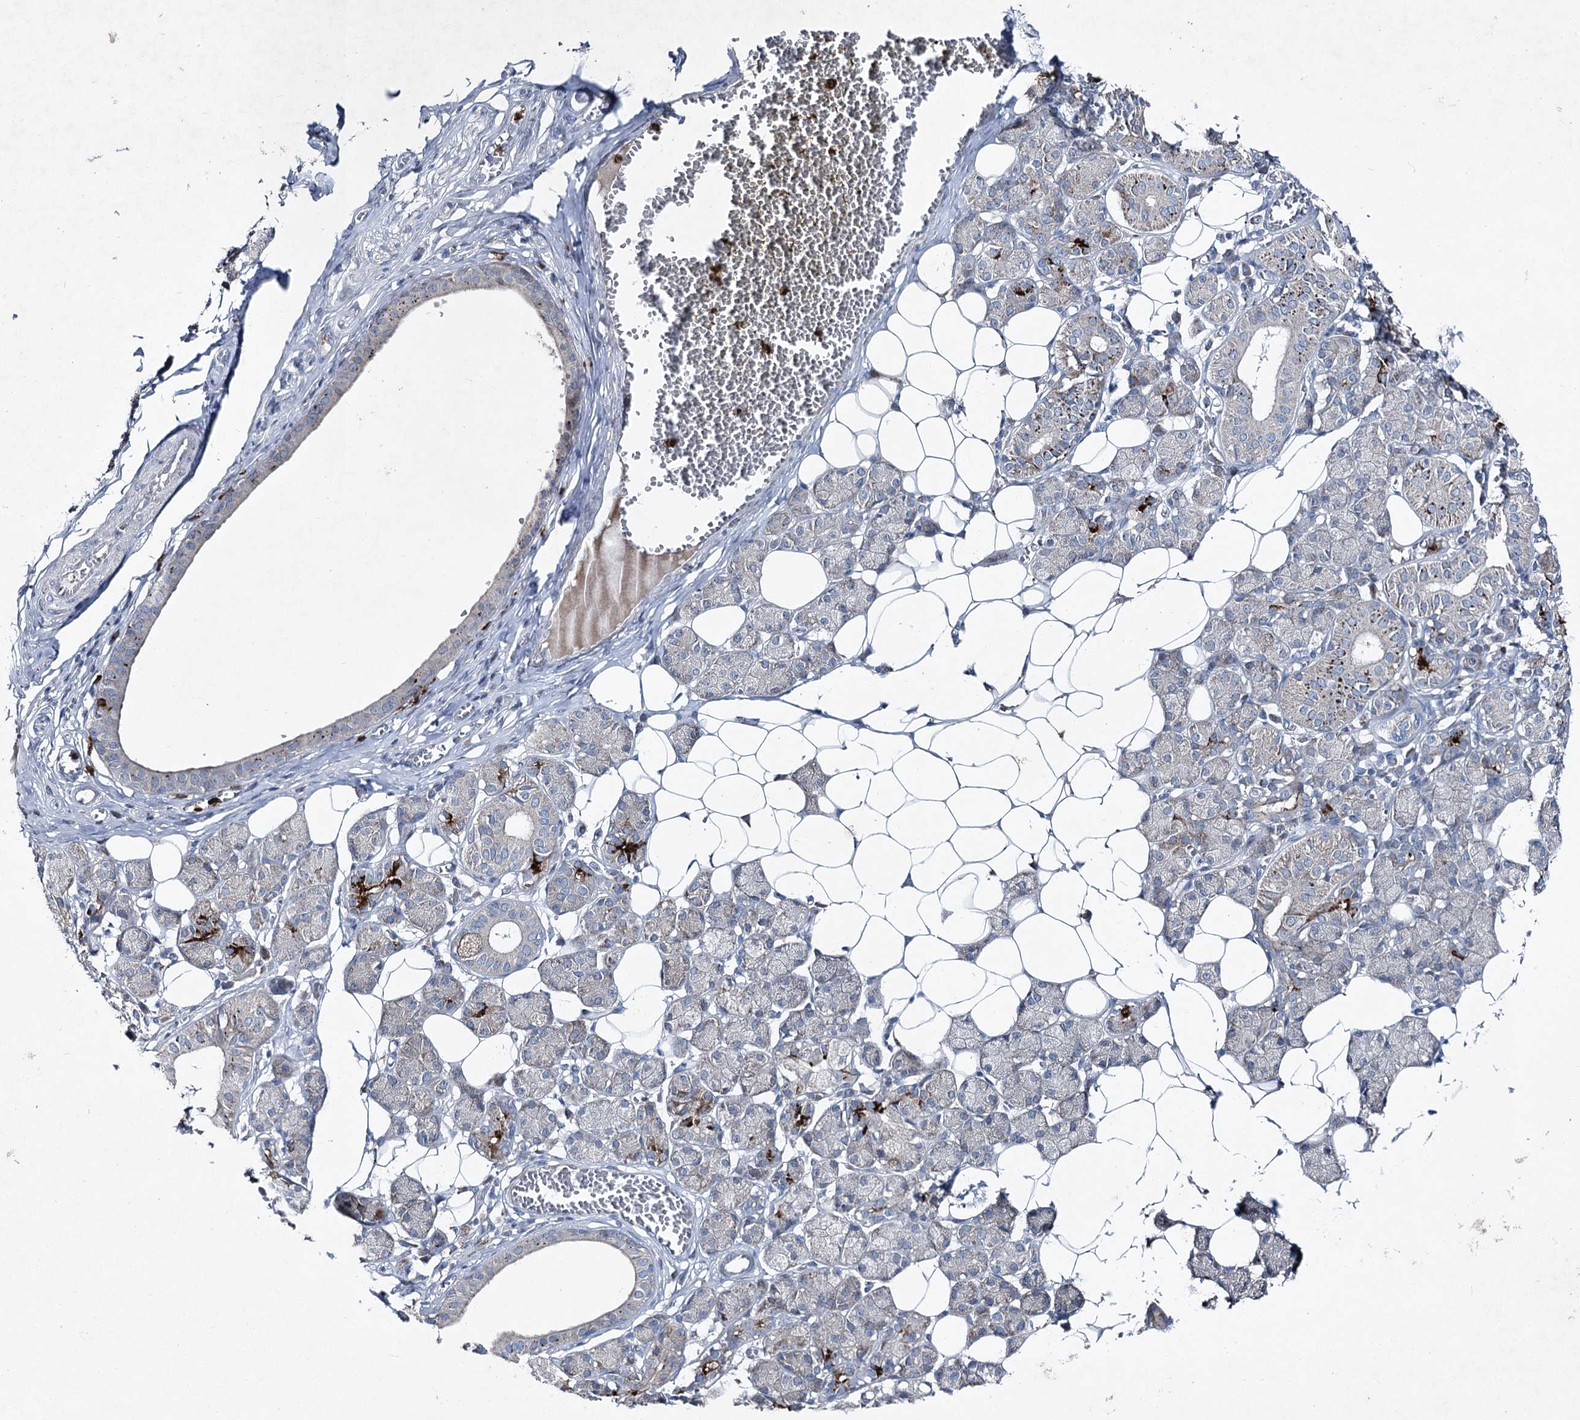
{"staining": {"intensity": "strong", "quantity": "<25%", "location": "cytoplasmic/membranous"}, "tissue": "salivary gland", "cell_type": "Glandular cells", "image_type": "normal", "snomed": [{"axis": "morphology", "description": "Normal tissue, NOS"}, {"axis": "topography", "description": "Salivary gland"}], "caption": "Immunohistochemistry photomicrograph of unremarkable salivary gland: salivary gland stained using immunohistochemistry displays medium levels of strong protein expression localized specifically in the cytoplasmic/membranous of glandular cells, appearing as a cytoplasmic/membranous brown color.", "gene": "ENSG00000285330", "patient": {"sex": "female", "age": 33}}